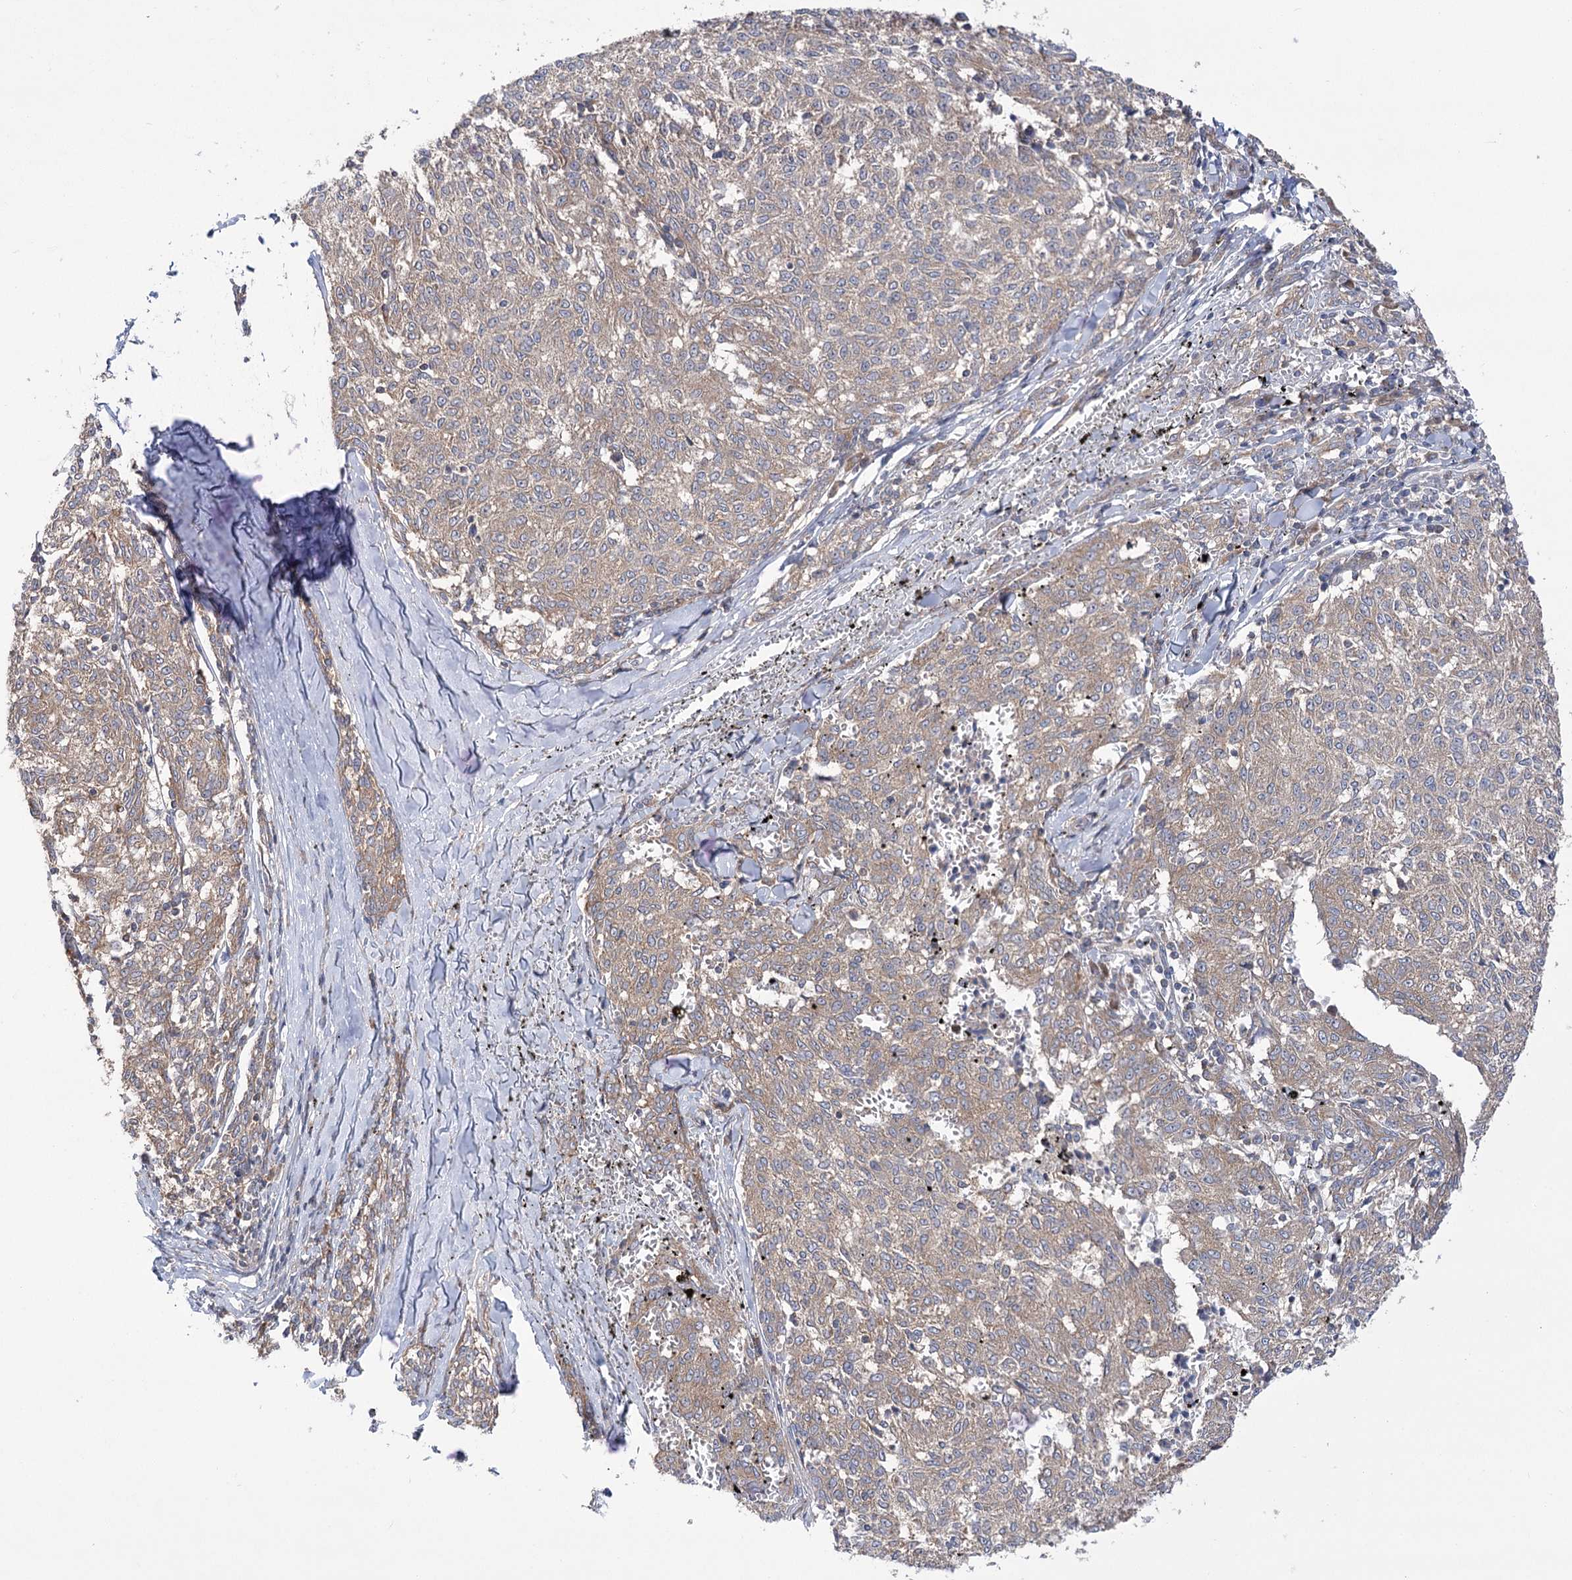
{"staining": {"intensity": "weak", "quantity": "<25%", "location": "cytoplasmic/membranous"}, "tissue": "melanoma", "cell_type": "Tumor cells", "image_type": "cancer", "snomed": [{"axis": "morphology", "description": "Malignant melanoma, NOS"}, {"axis": "topography", "description": "Skin"}], "caption": "IHC micrograph of human melanoma stained for a protein (brown), which reveals no staining in tumor cells.", "gene": "VPS37B", "patient": {"sex": "female", "age": 72}}